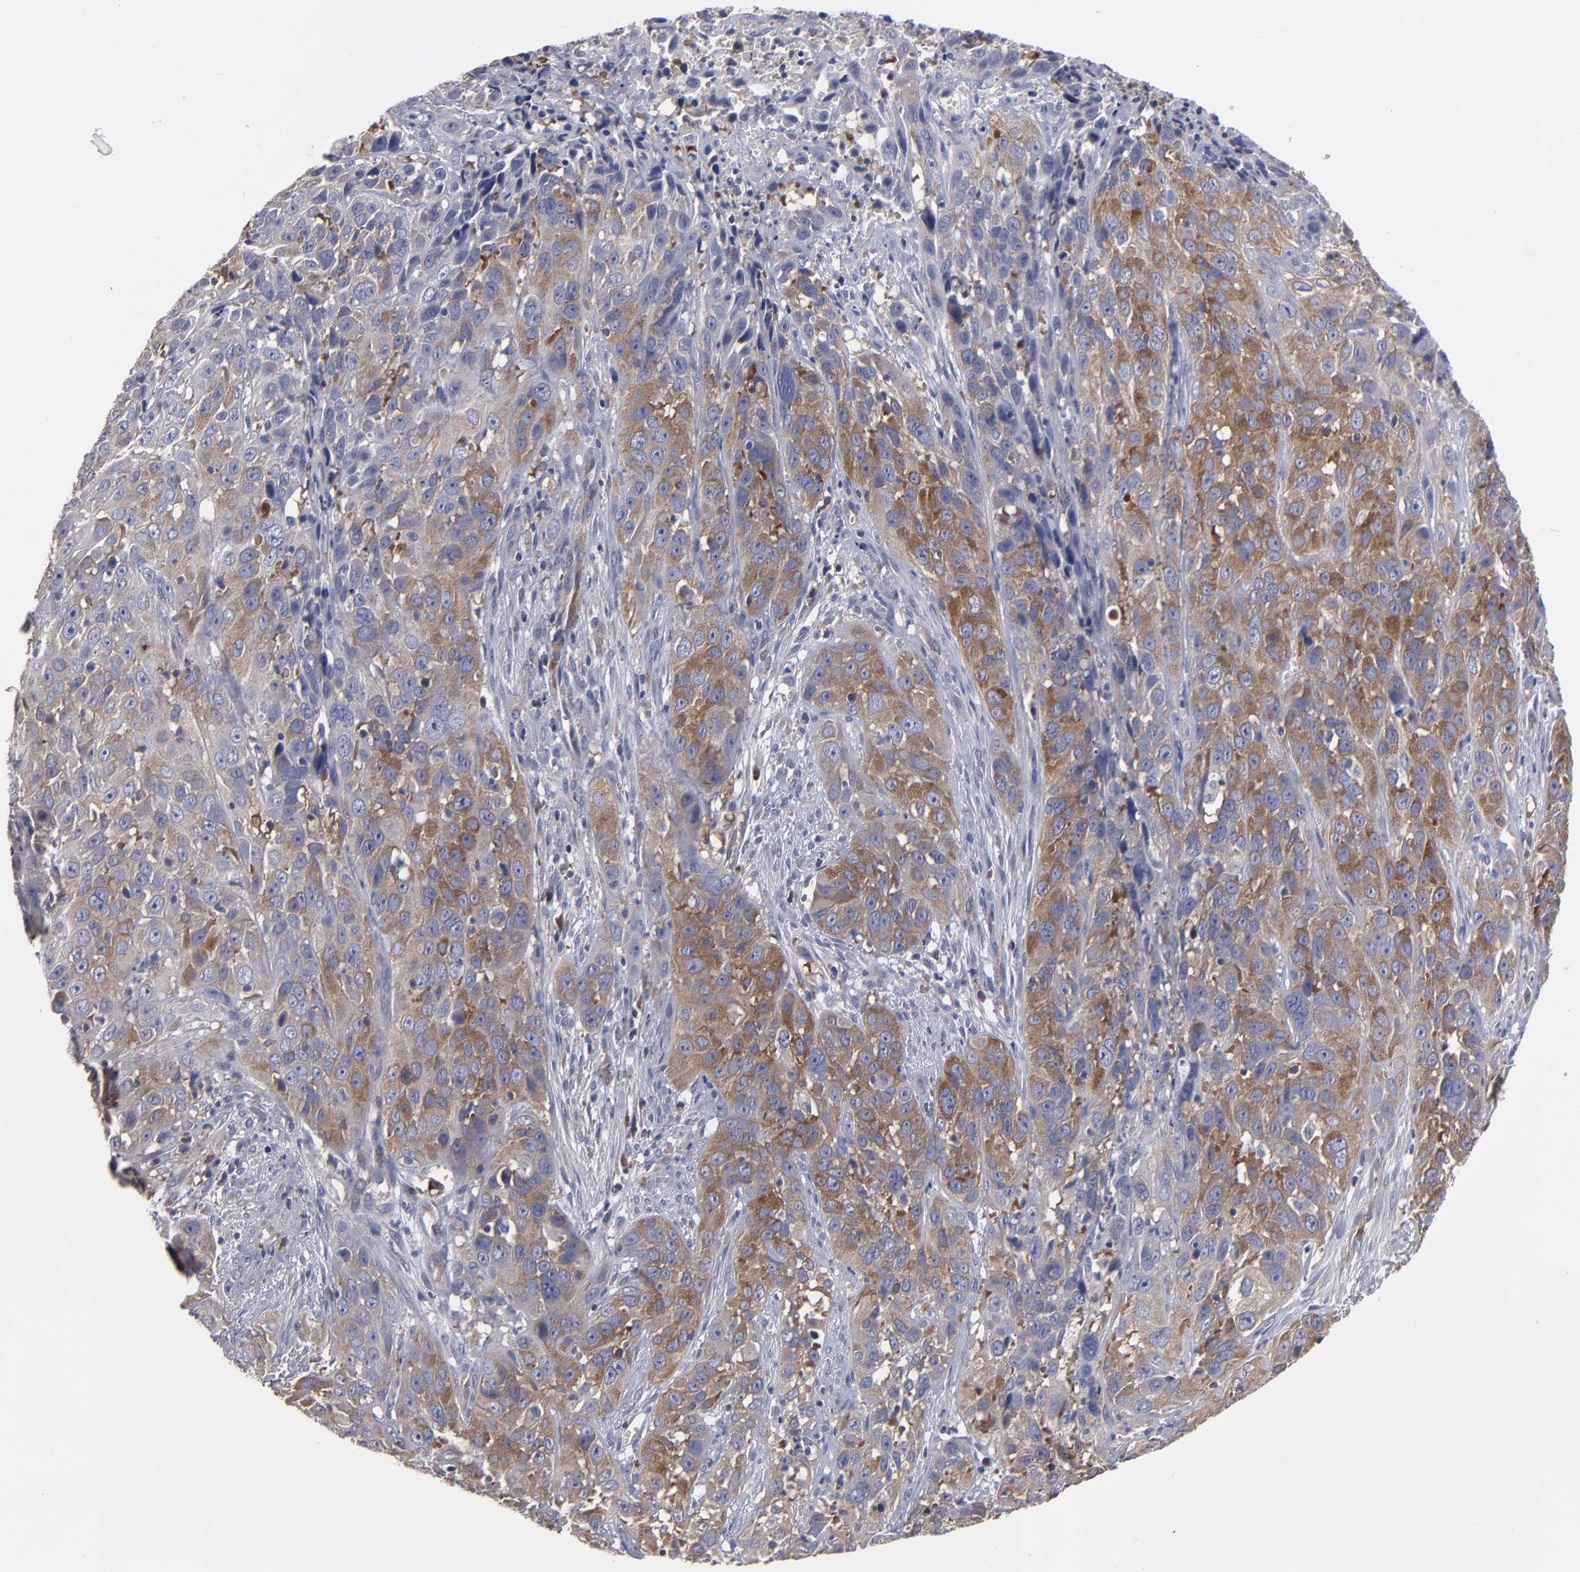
{"staining": {"intensity": "moderate", "quantity": ">75%", "location": "cytoplasmic/membranous"}, "tissue": "cervical cancer", "cell_type": "Tumor cells", "image_type": "cancer", "snomed": [{"axis": "morphology", "description": "Squamous cell carcinoma, NOS"}, {"axis": "topography", "description": "Cervix"}], "caption": "Brown immunohistochemical staining in cervical cancer reveals moderate cytoplasmic/membranous expression in about >75% of tumor cells.", "gene": "CEP97", "patient": {"sex": "female", "age": 32}}